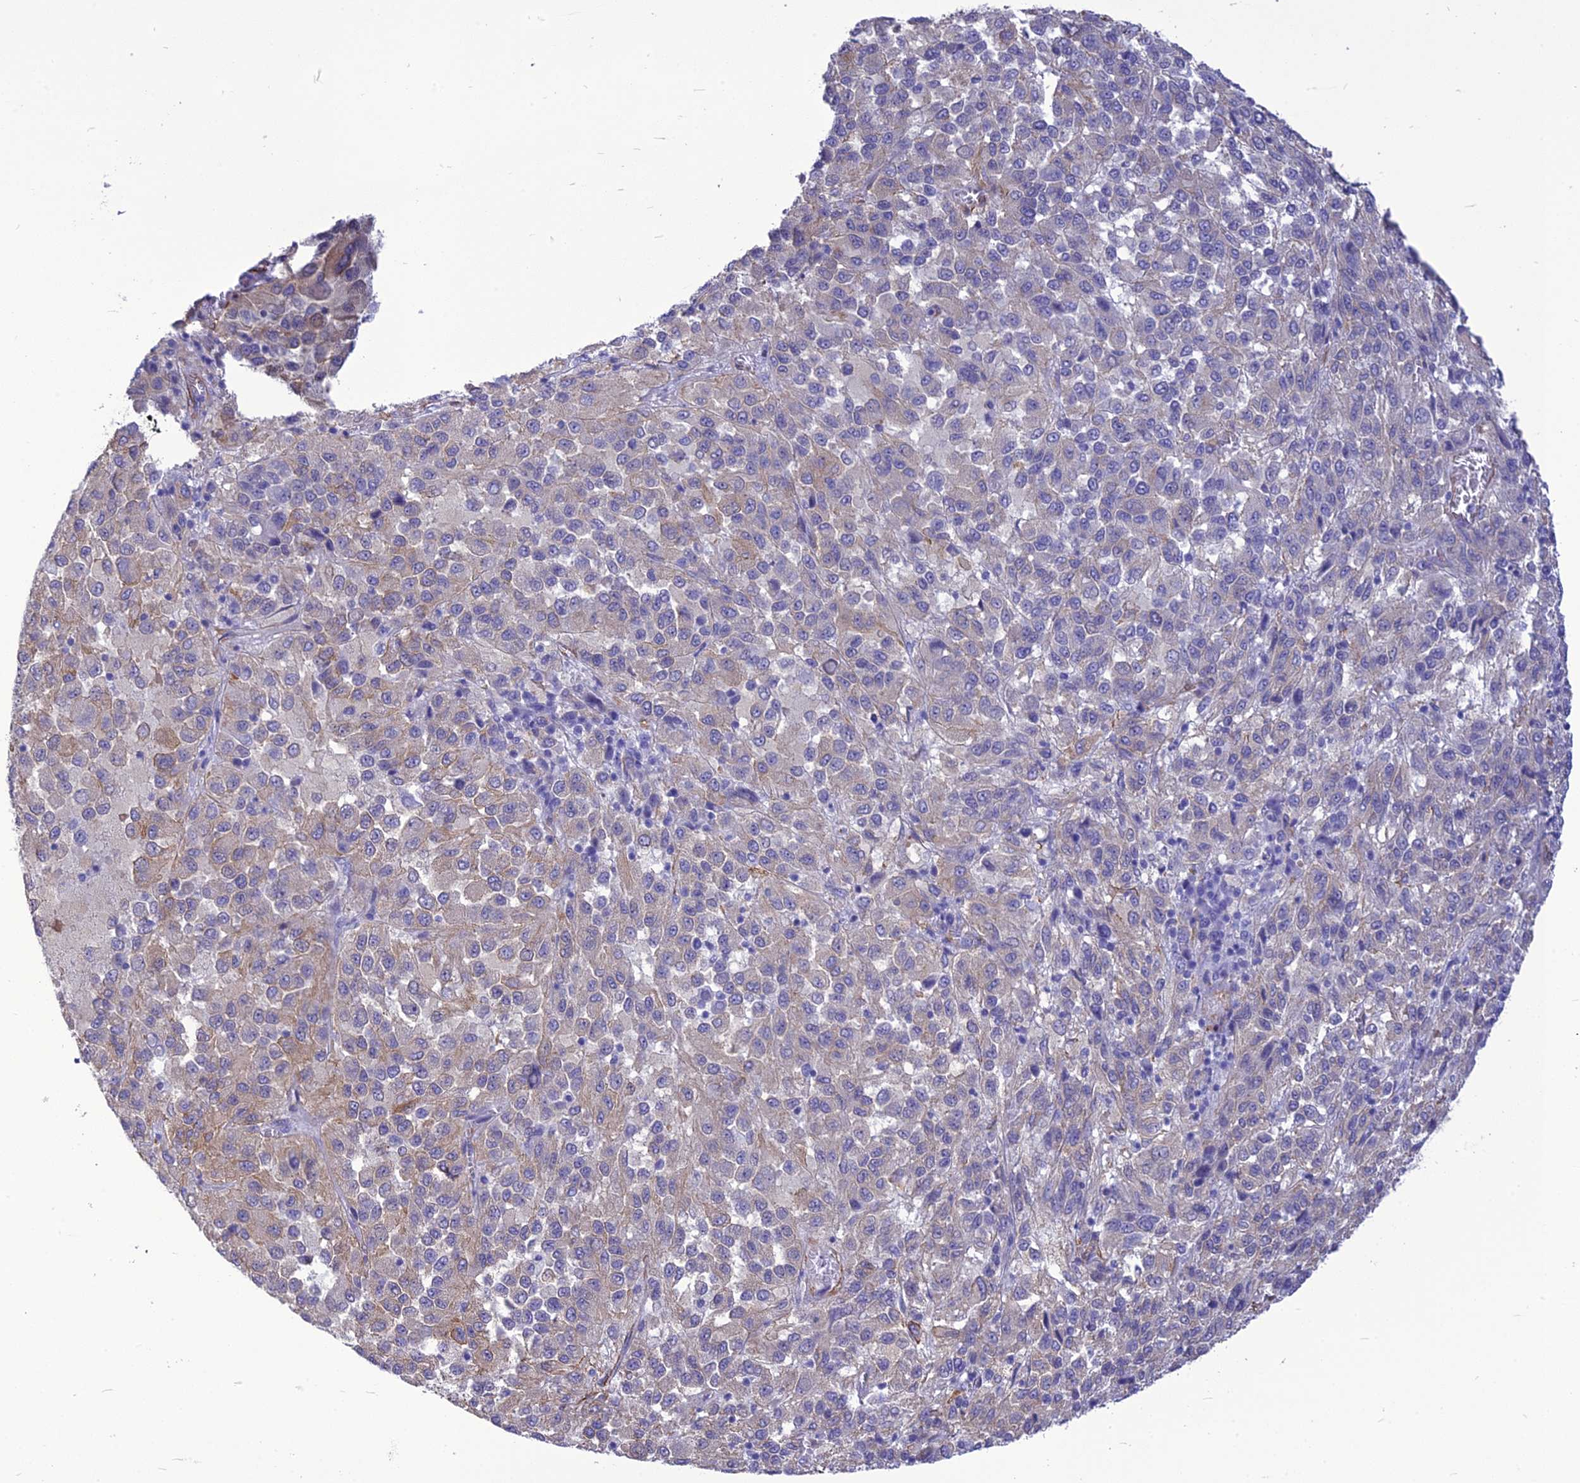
{"staining": {"intensity": "negative", "quantity": "none", "location": "none"}, "tissue": "melanoma", "cell_type": "Tumor cells", "image_type": "cancer", "snomed": [{"axis": "morphology", "description": "Malignant melanoma, Metastatic site"}, {"axis": "topography", "description": "Lung"}], "caption": "Human malignant melanoma (metastatic site) stained for a protein using IHC demonstrates no positivity in tumor cells.", "gene": "NKD1", "patient": {"sex": "male", "age": 64}}